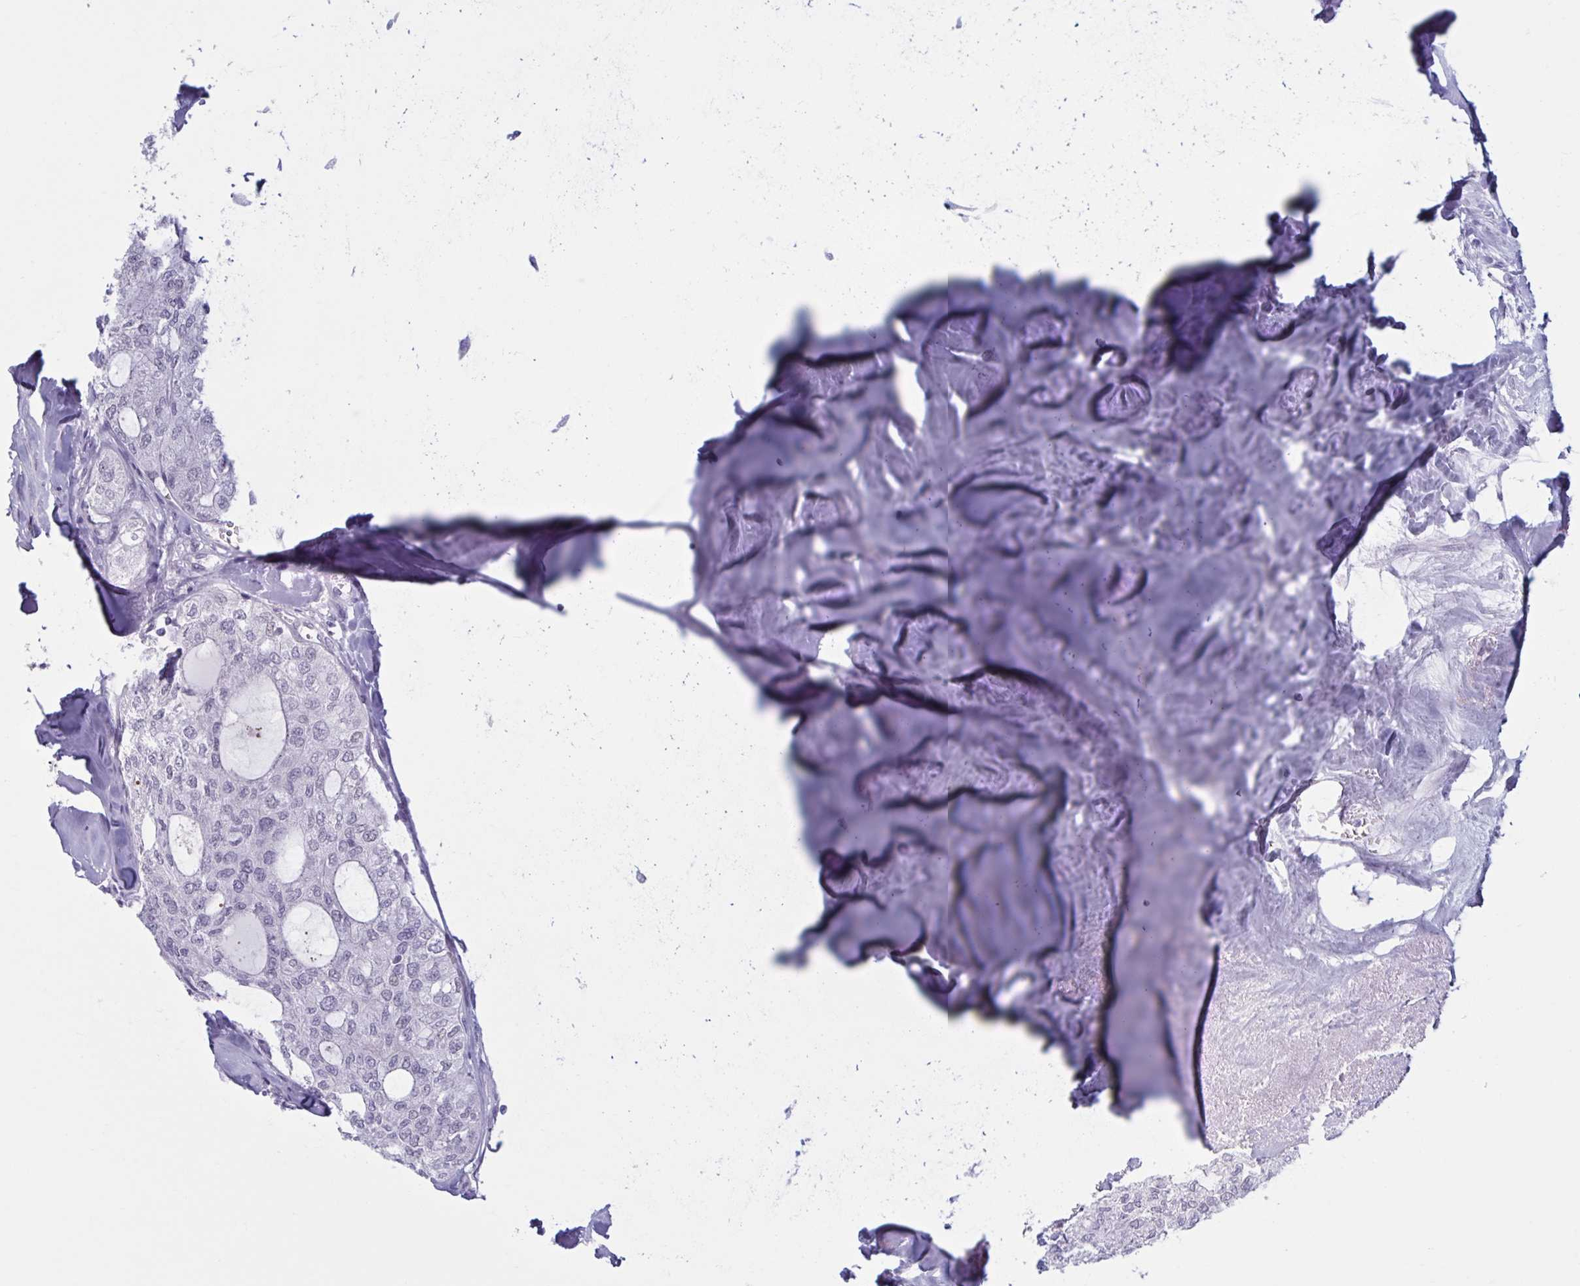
{"staining": {"intensity": "negative", "quantity": "none", "location": "none"}, "tissue": "thyroid cancer", "cell_type": "Tumor cells", "image_type": "cancer", "snomed": [{"axis": "morphology", "description": "Follicular adenoma carcinoma, NOS"}, {"axis": "topography", "description": "Thyroid gland"}], "caption": "Human thyroid cancer stained for a protein using immunohistochemistry displays no positivity in tumor cells.", "gene": "MSMB", "patient": {"sex": "male", "age": 75}}